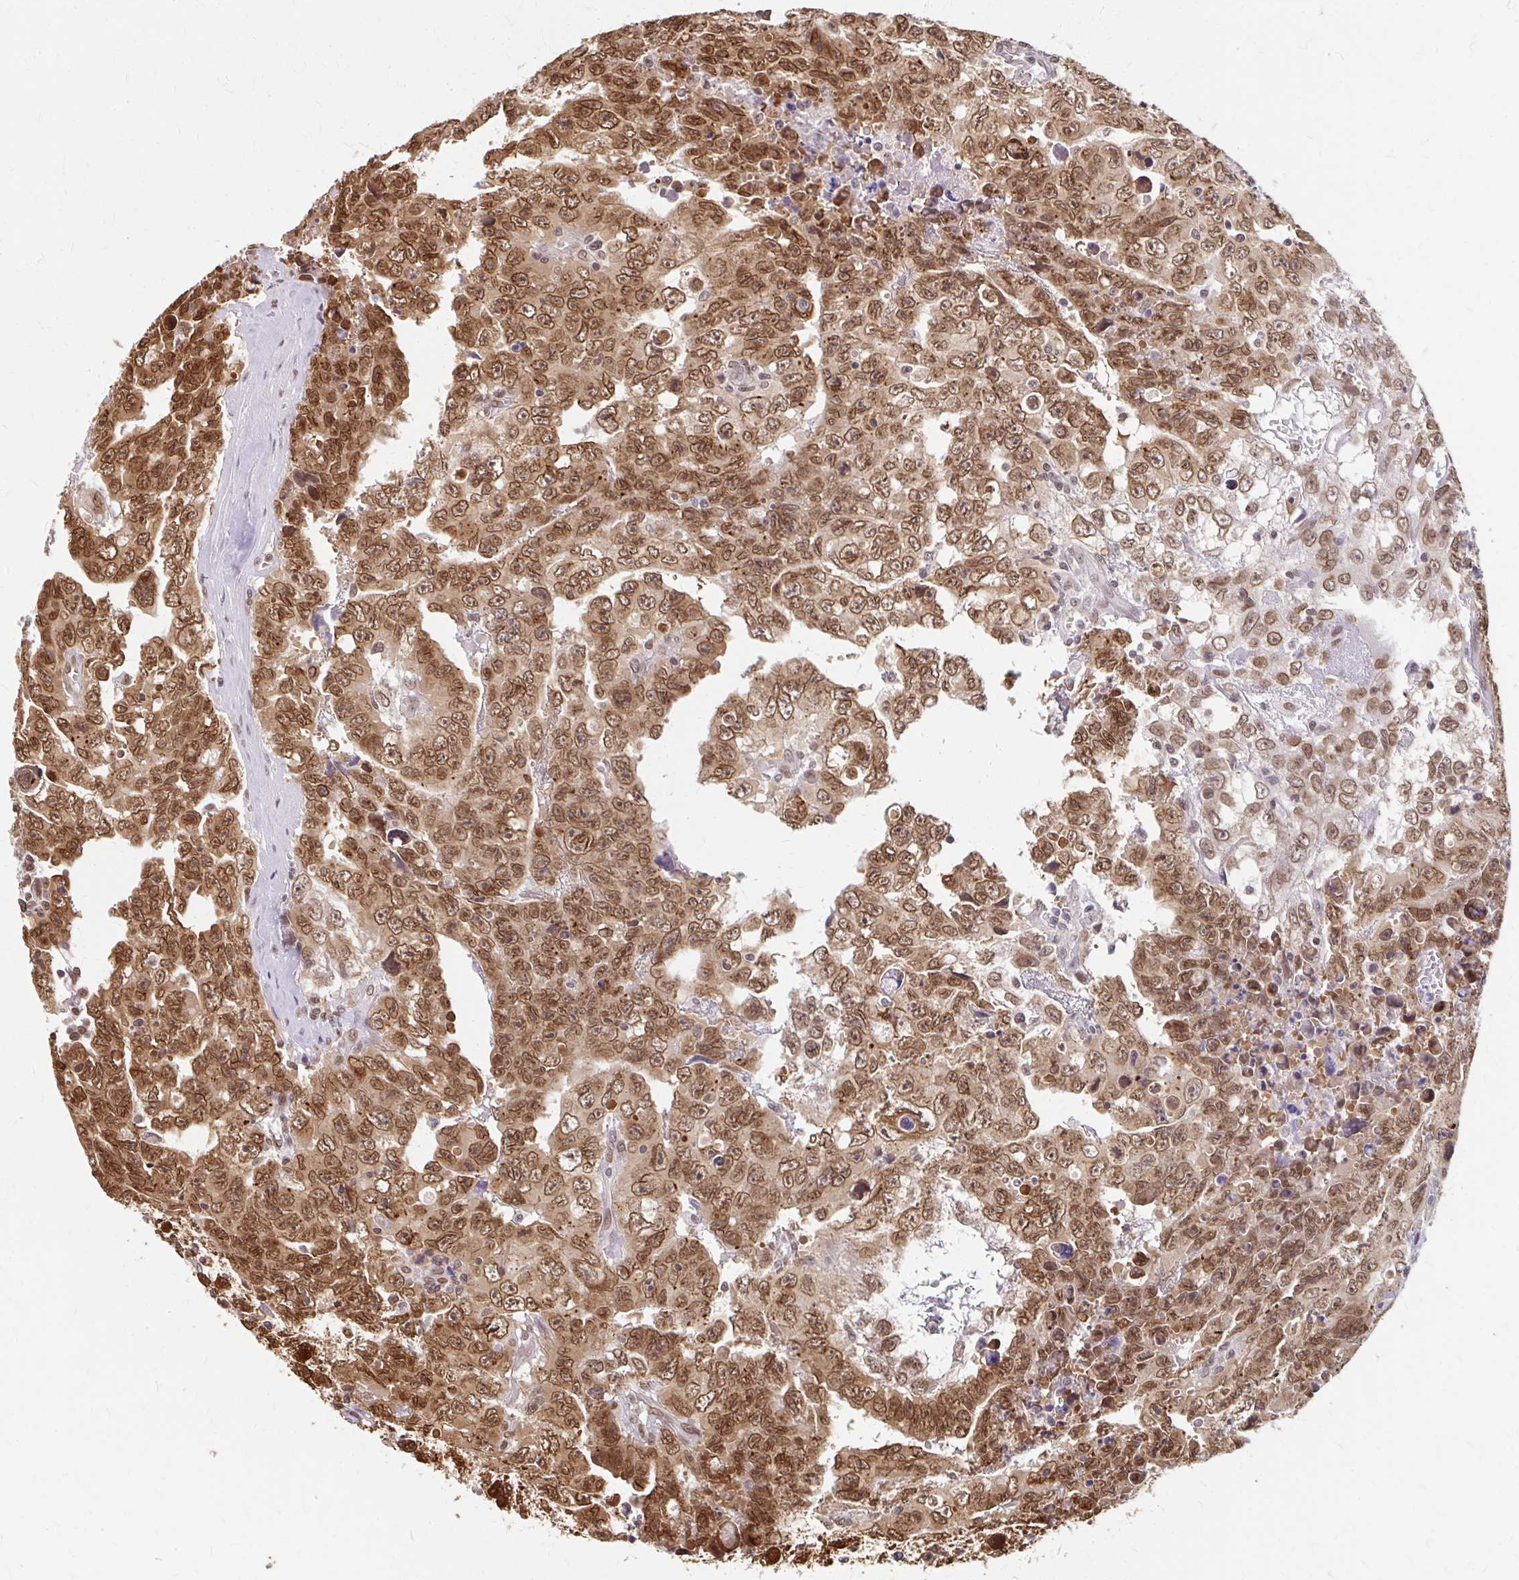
{"staining": {"intensity": "moderate", "quantity": ">75%", "location": "cytoplasmic/membranous,nuclear"}, "tissue": "testis cancer", "cell_type": "Tumor cells", "image_type": "cancer", "snomed": [{"axis": "morphology", "description": "Carcinoma, Embryonal, NOS"}, {"axis": "topography", "description": "Testis"}], "caption": "A high-resolution micrograph shows immunohistochemistry (IHC) staining of embryonal carcinoma (testis), which displays moderate cytoplasmic/membranous and nuclear positivity in about >75% of tumor cells. Ihc stains the protein in brown and the nuclei are stained blue.", "gene": "XPO1", "patient": {"sex": "male", "age": 24}}